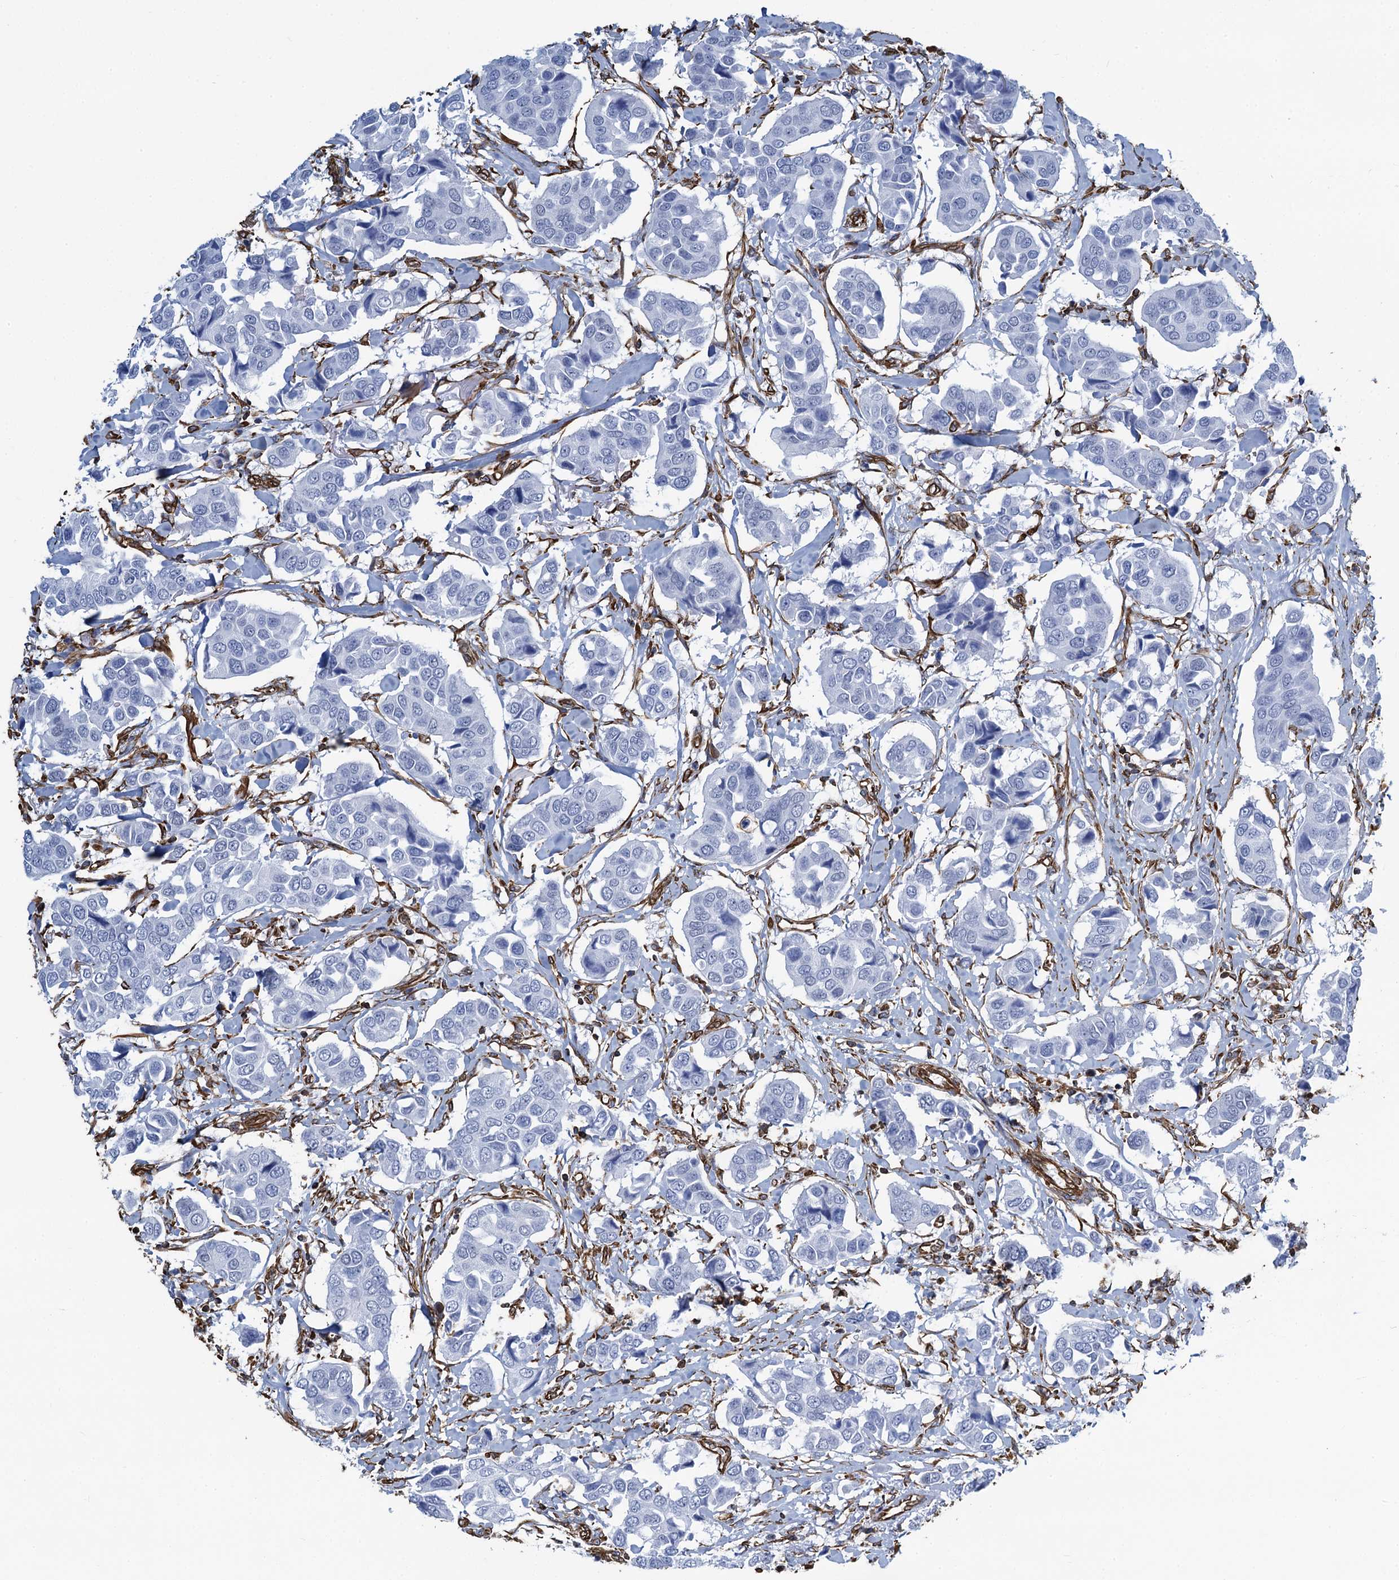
{"staining": {"intensity": "negative", "quantity": "none", "location": "none"}, "tissue": "breast cancer", "cell_type": "Tumor cells", "image_type": "cancer", "snomed": [{"axis": "morphology", "description": "Duct carcinoma"}, {"axis": "topography", "description": "Breast"}], "caption": "A micrograph of human breast intraductal carcinoma is negative for staining in tumor cells.", "gene": "PGM2", "patient": {"sex": "female", "age": 80}}